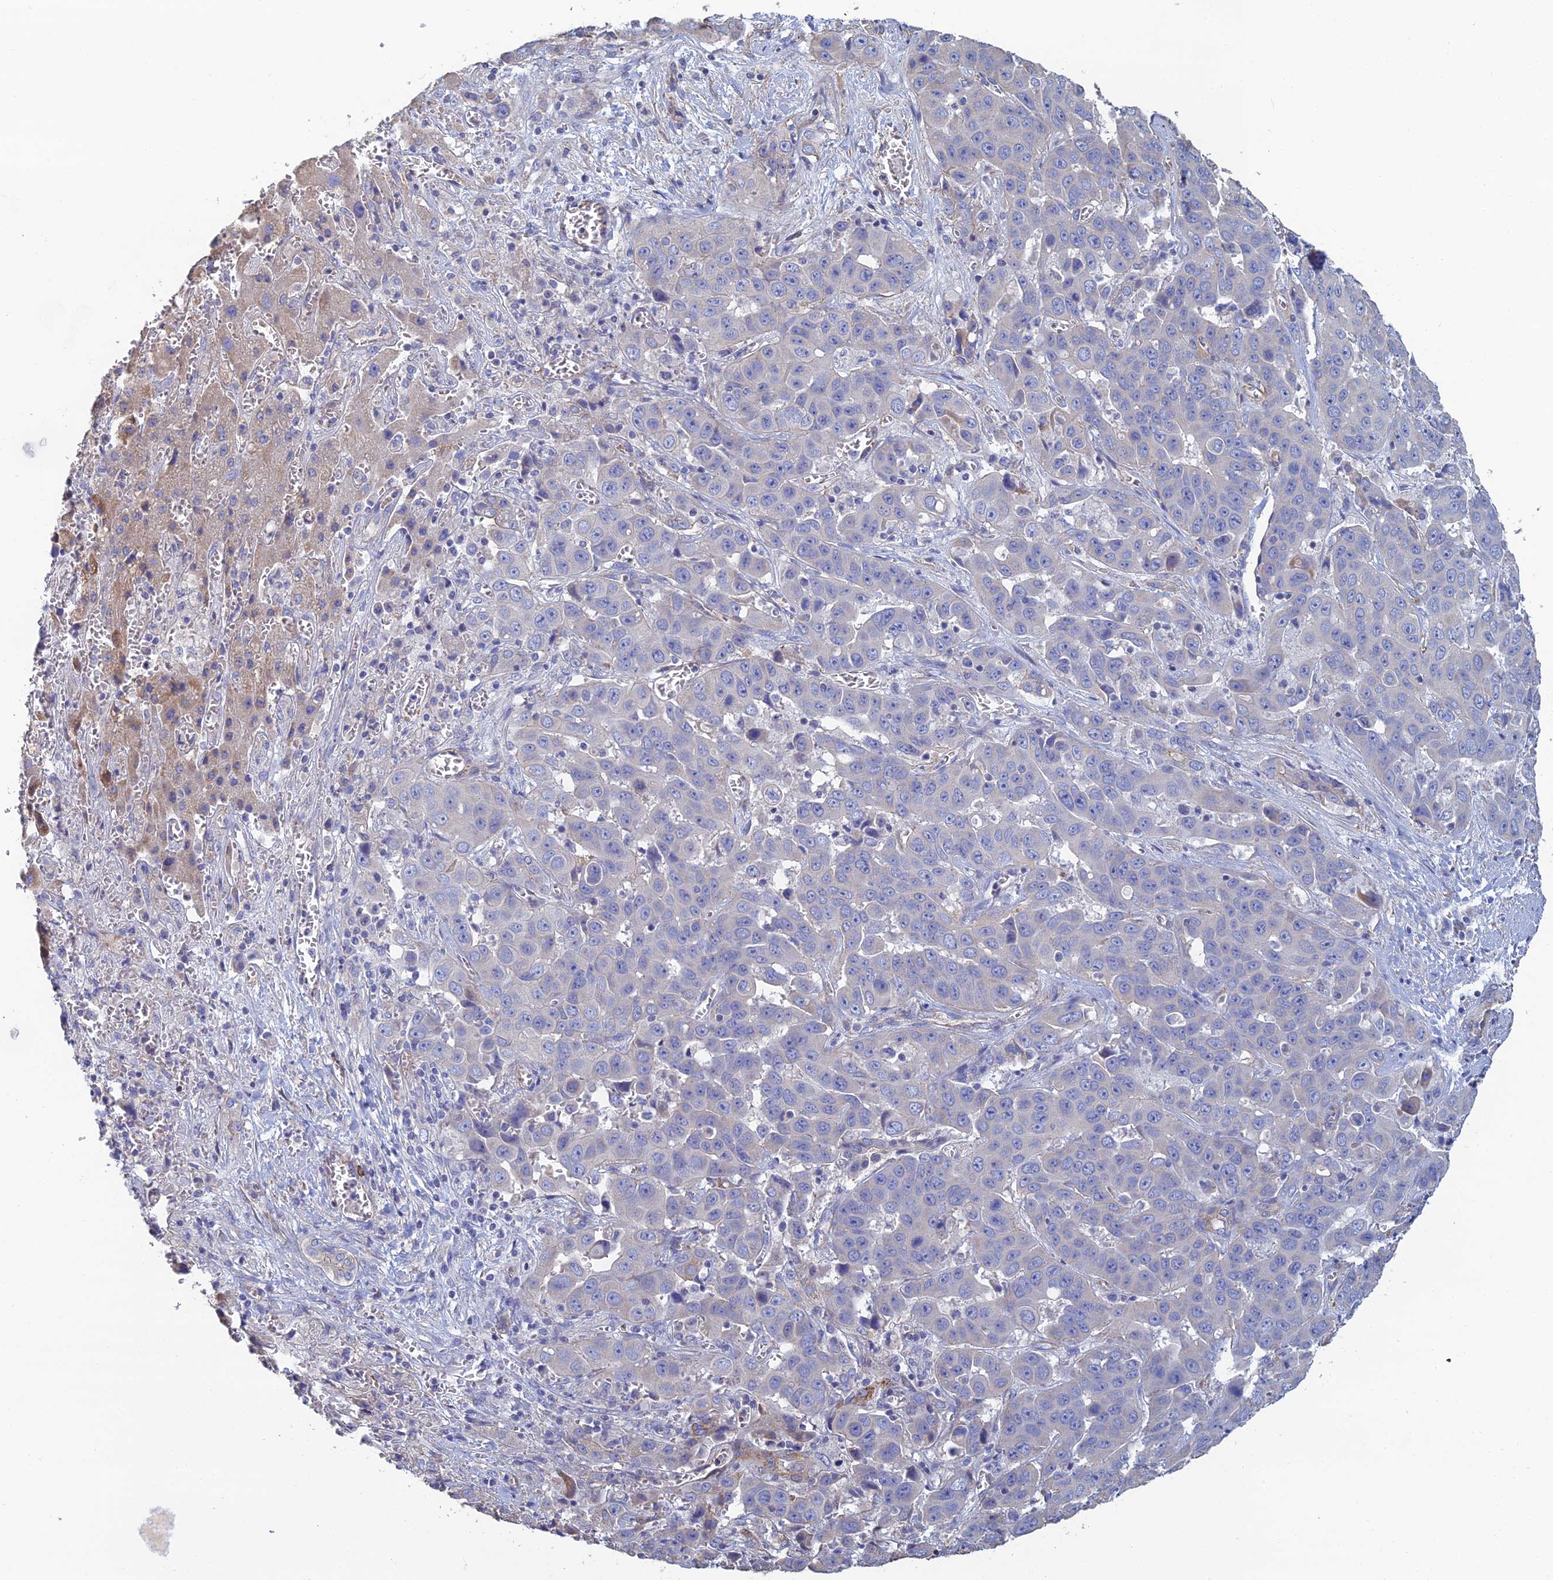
{"staining": {"intensity": "negative", "quantity": "none", "location": "none"}, "tissue": "liver cancer", "cell_type": "Tumor cells", "image_type": "cancer", "snomed": [{"axis": "morphology", "description": "Cholangiocarcinoma"}, {"axis": "topography", "description": "Liver"}], "caption": "Liver cancer was stained to show a protein in brown. There is no significant staining in tumor cells.", "gene": "PCDHA5", "patient": {"sex": "female", "age": 52}}